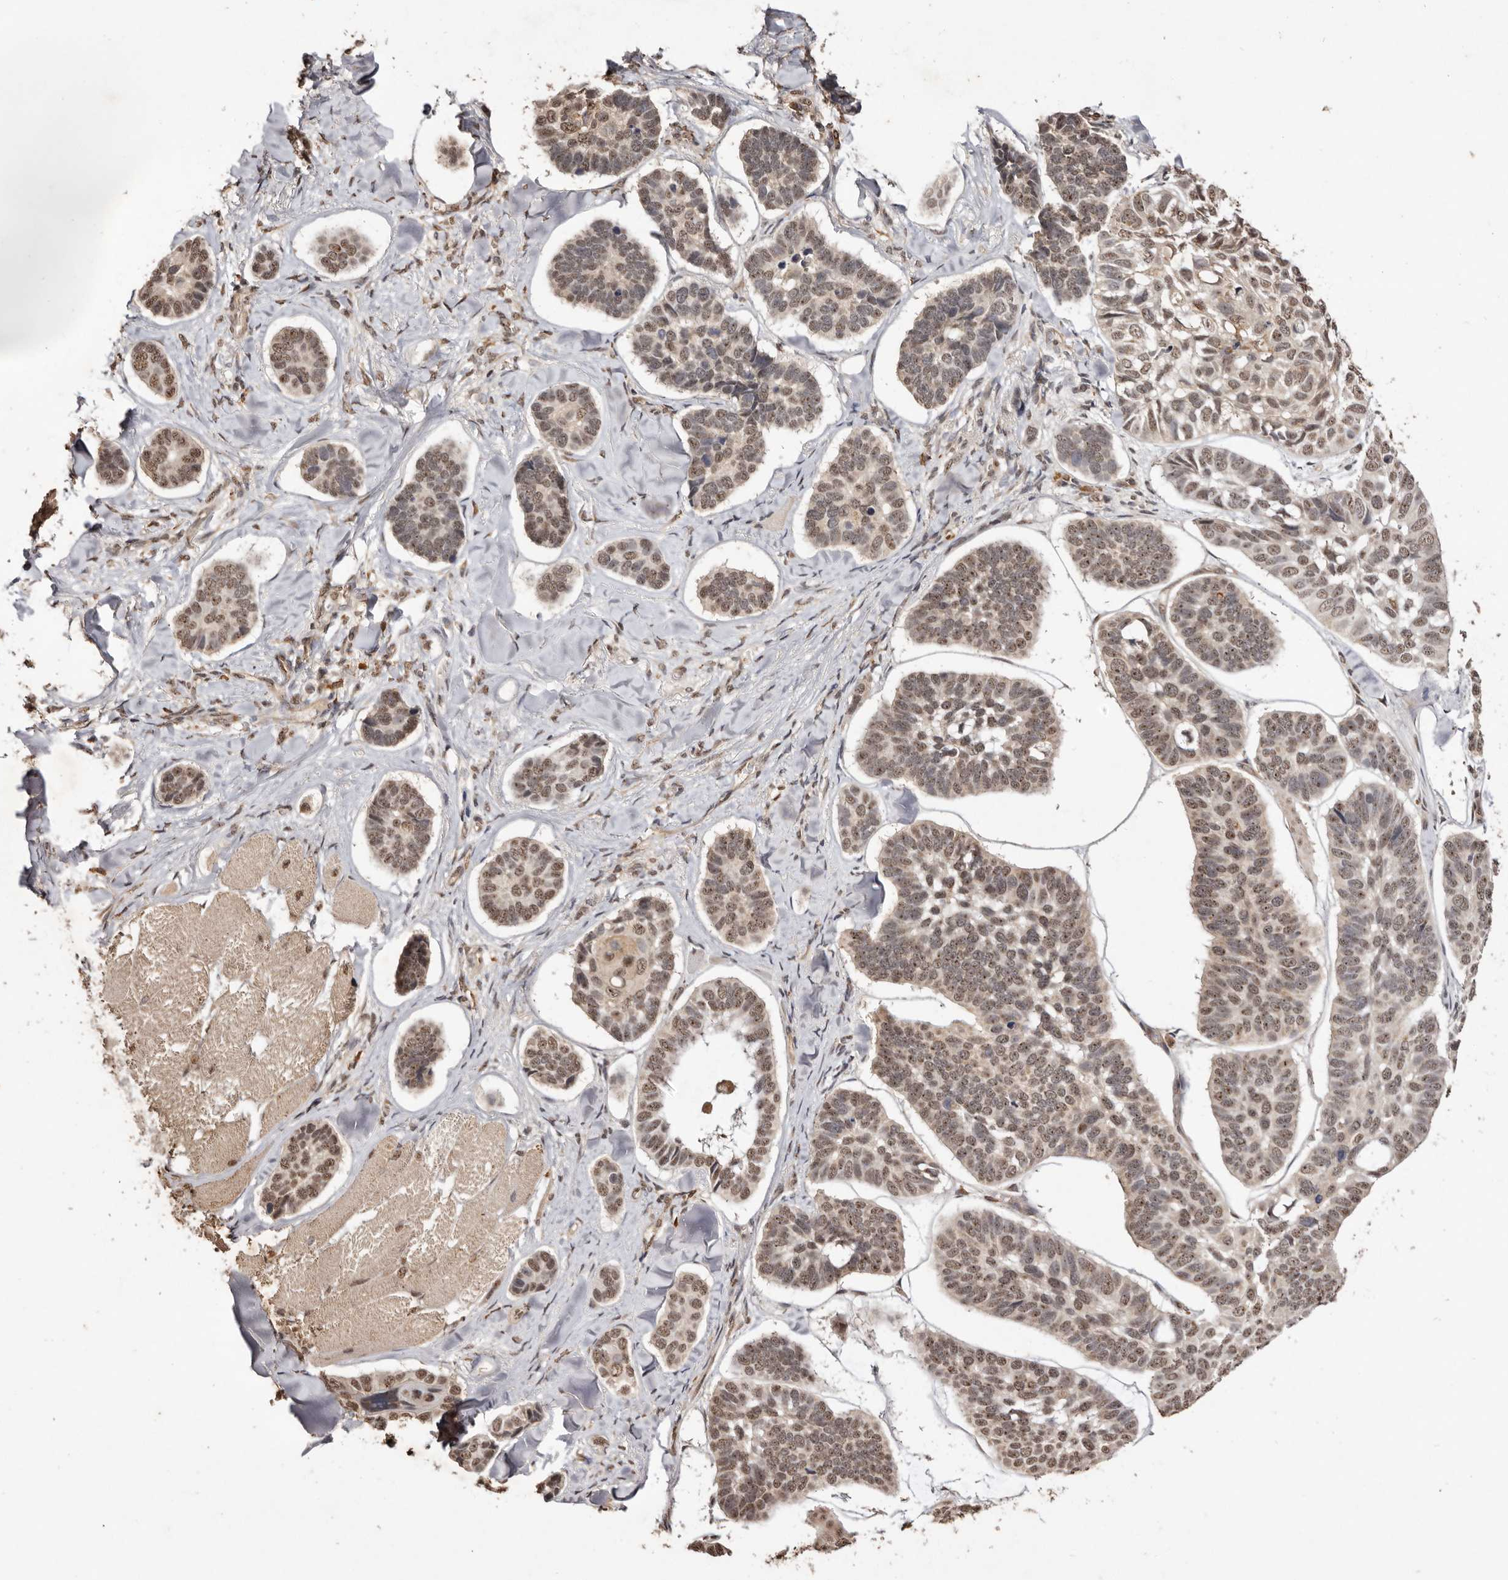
{"staining": {"intensity": "moderate", "quantity": ">75%", "location": "nuclear"}, "tissue": "skin cancer", "cell_type": "Tumor cells", "image_type": "cancer", "snomed": [{"axis": "morphology", "description": "Basal cell carcinoma"}, {"axis": "topography", "description": "Skin"}], "caption": "About >75% of tumor cells in human skin basal cell carcinoma exhibit moderate nuclear protein positivity as visualized by brown immunohistochemical staining.", "gene": "NOTCH1", "patient": {"sex": "male", "age": 62}}